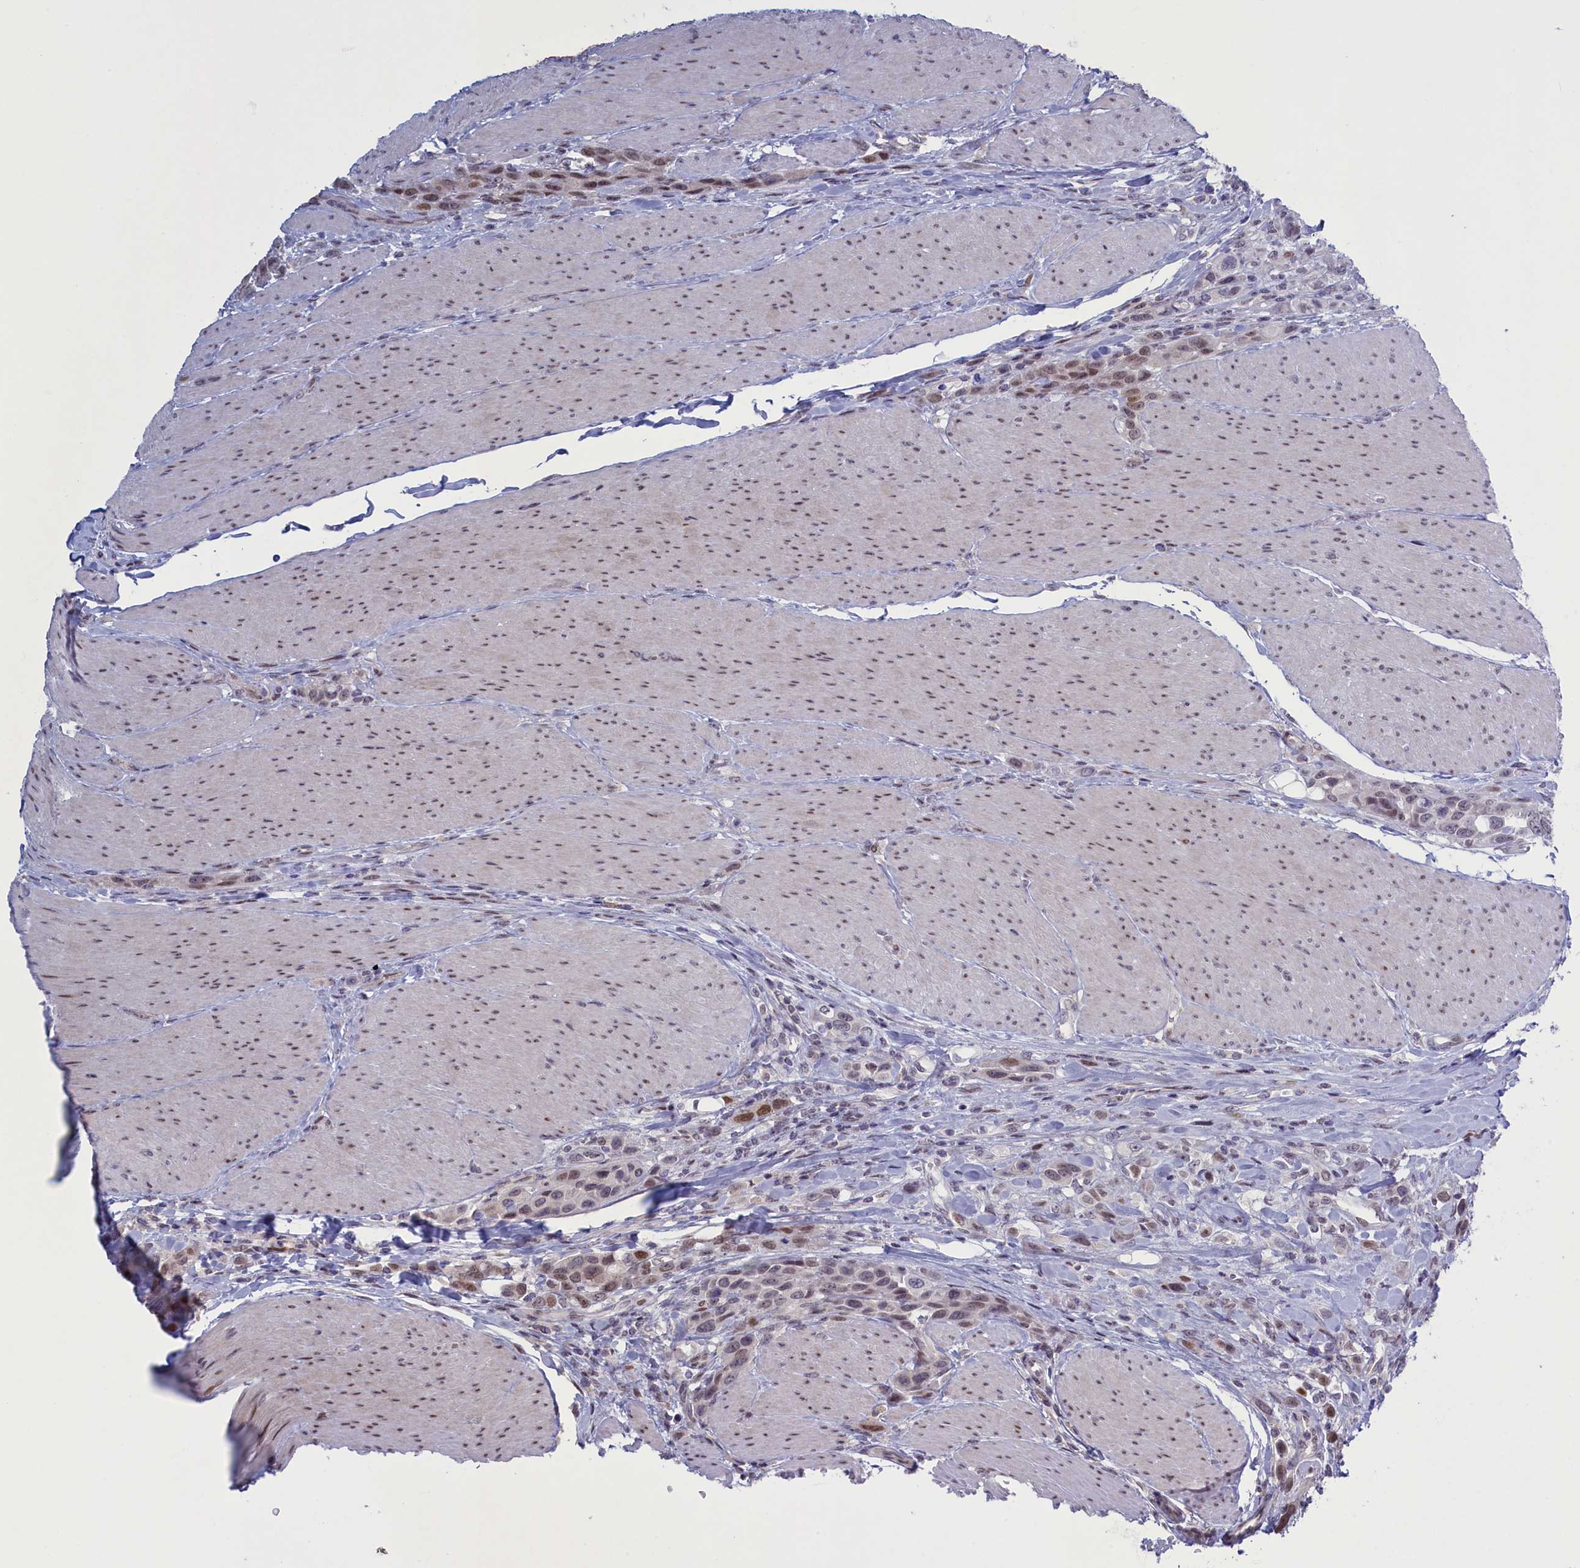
{"staining": {"intensity": "moderate", "quantity": "25%-75%", "location": "nuclear"}, "tissue": "urothelial cancer", "cell_type": "Tumor cells", "image_type": "cancer", "snomed": [{"axis": "morphology", "description": "Urothelial carcinoma, High grade"}, {"axis": "topography", "description": "Urinary bladder"}], "caption": "Moderate nuclear positivity is seen in about 25%-75% of tumor cells in urothelial cancer. (Brightfield microscopy of DAB IHC at high magnification).", "gene": "ATF7IP2", "patient": {"sex": "male", "age": 50}}